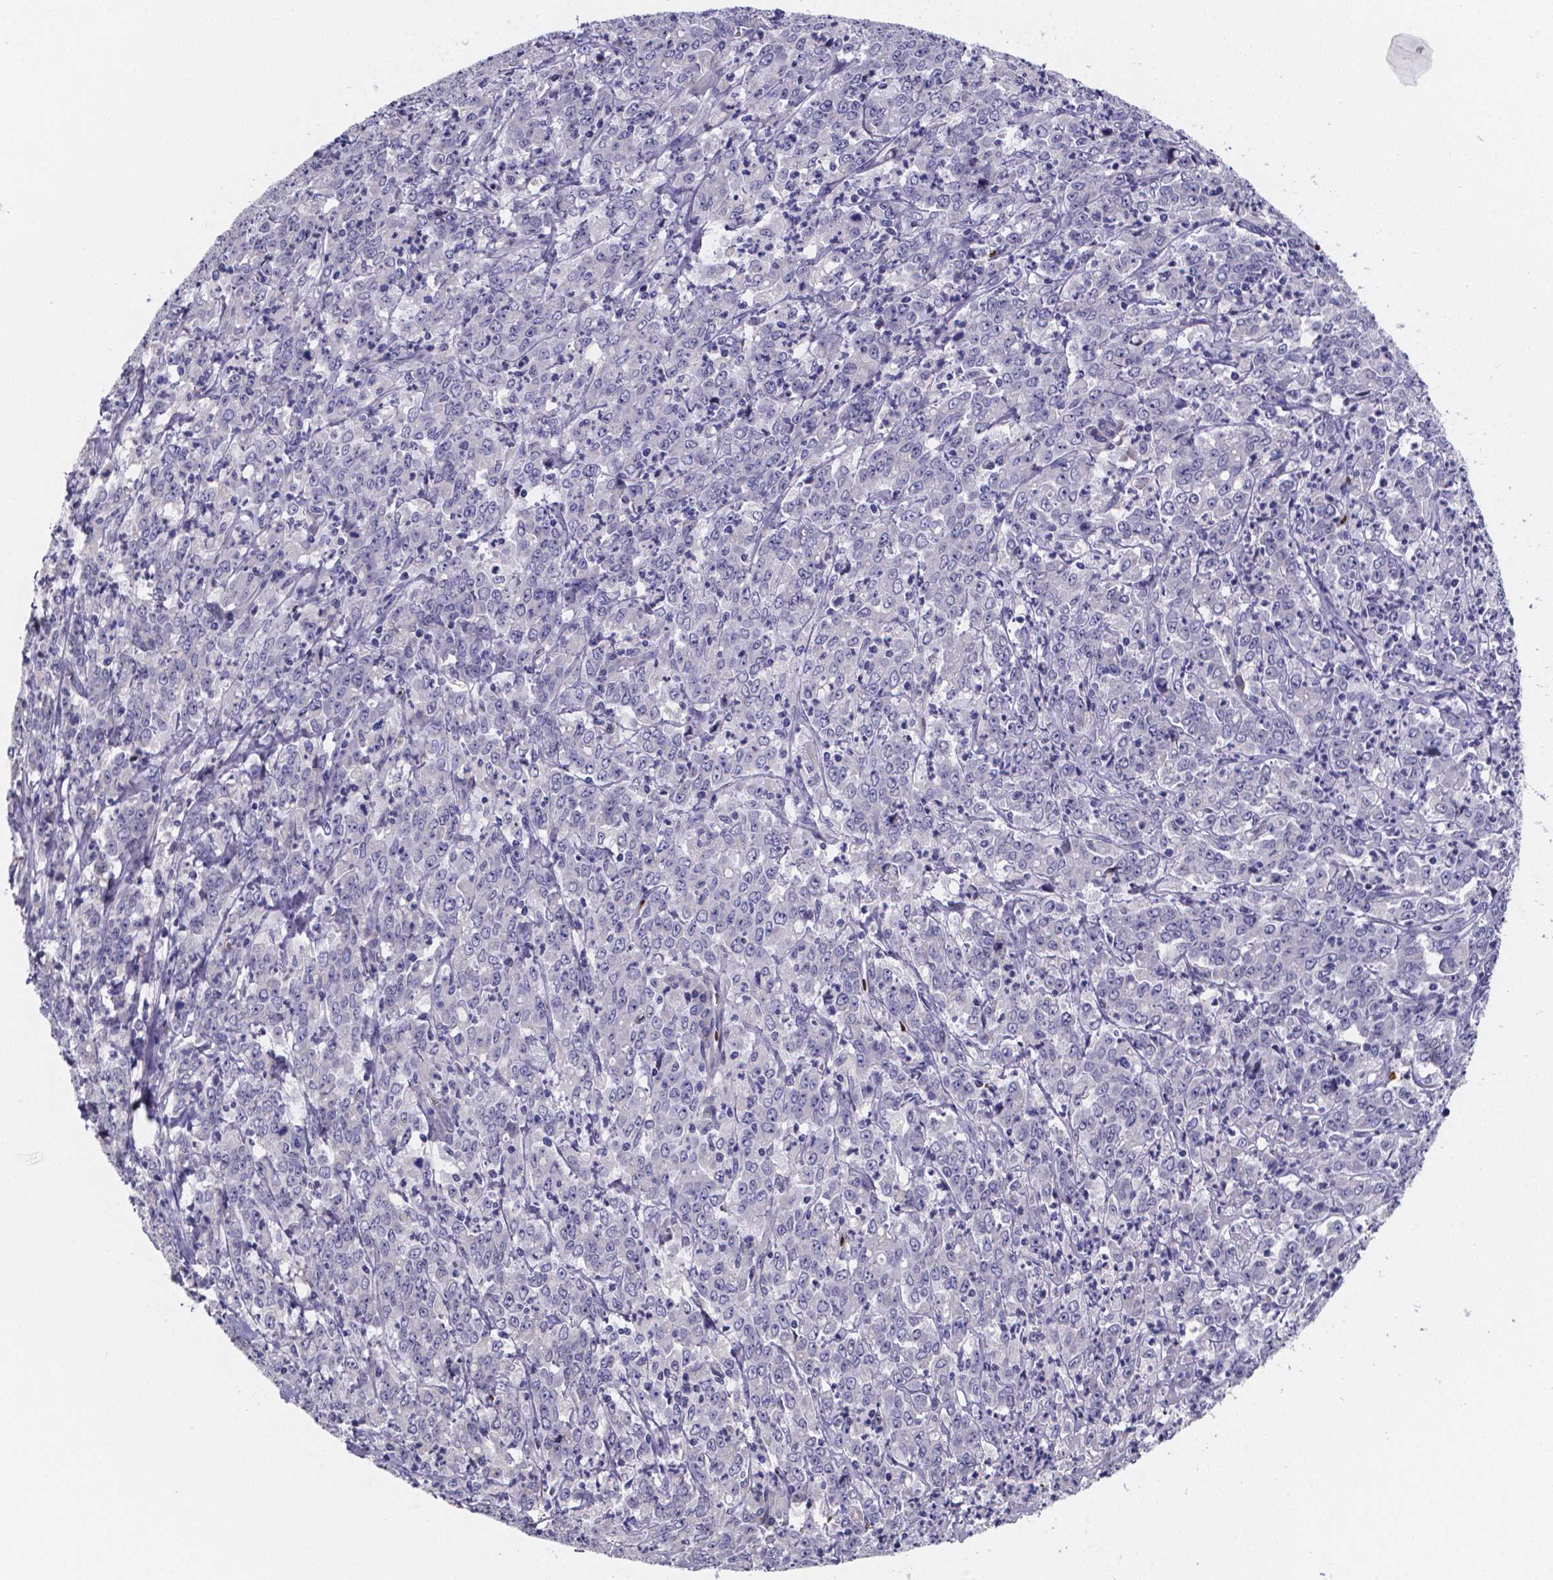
{"staining": {"intensity": "negative", "quantity": "none", "location": "none"}, "tissue": "stomach cancer", "cell_type": "Tumor cells", "image_type": "cancer", "snomed": [{"axis": "morphology", "description": "Adenocarcinoma, NOS"}, {"axis": "topography", "description": "Stomach, lower"}], "caption": "Immunohistochemistry of adenocarcinoma (stomach) exhibits no positivity in tumor cells. (DAB (3,3'-diaminobenzidine) immunohistochemistry with hematoxylin counter stain).", "gene": "GABRA3", "patient": {"sex": "female", "age": 71}}